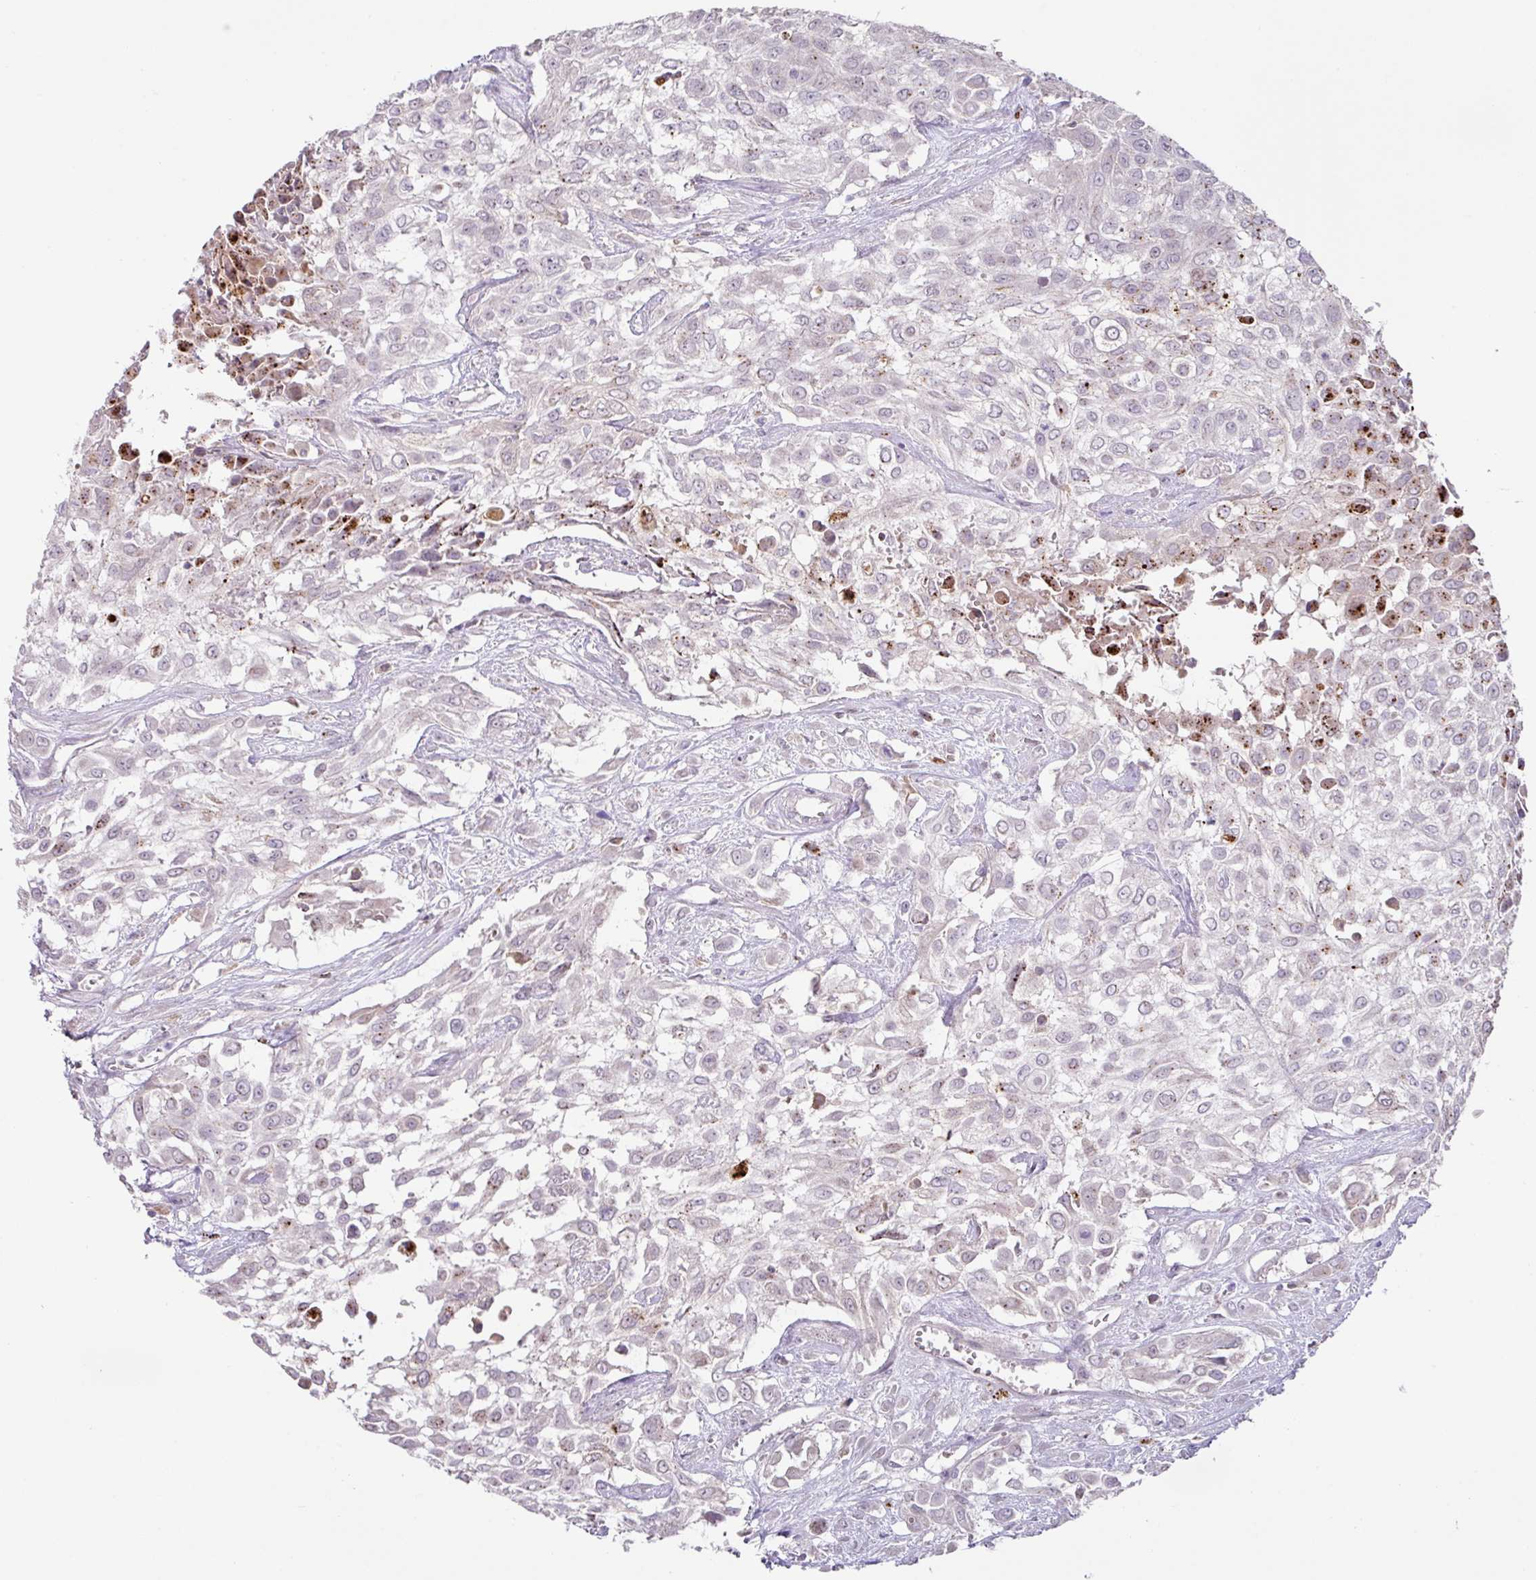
{"staining": {"intensity": "negative", "quantity": "none", "location": "none"}, "tissue": "urothelial cancer", "cell_type": "Tumor cells", "image_type": "cancer", "snomed": [{"axis": "morphology", "description": "Urothelial carcinoma, High grade"}, {"axis": "topography", "description": "Urinary bladder"}], "caption": "Immunohistochemical staining of urothelial cancer displays no significant staining in tumor cells.", "gene": "PLEKHH3", "patient": {"sex": "male", "age": 57}}